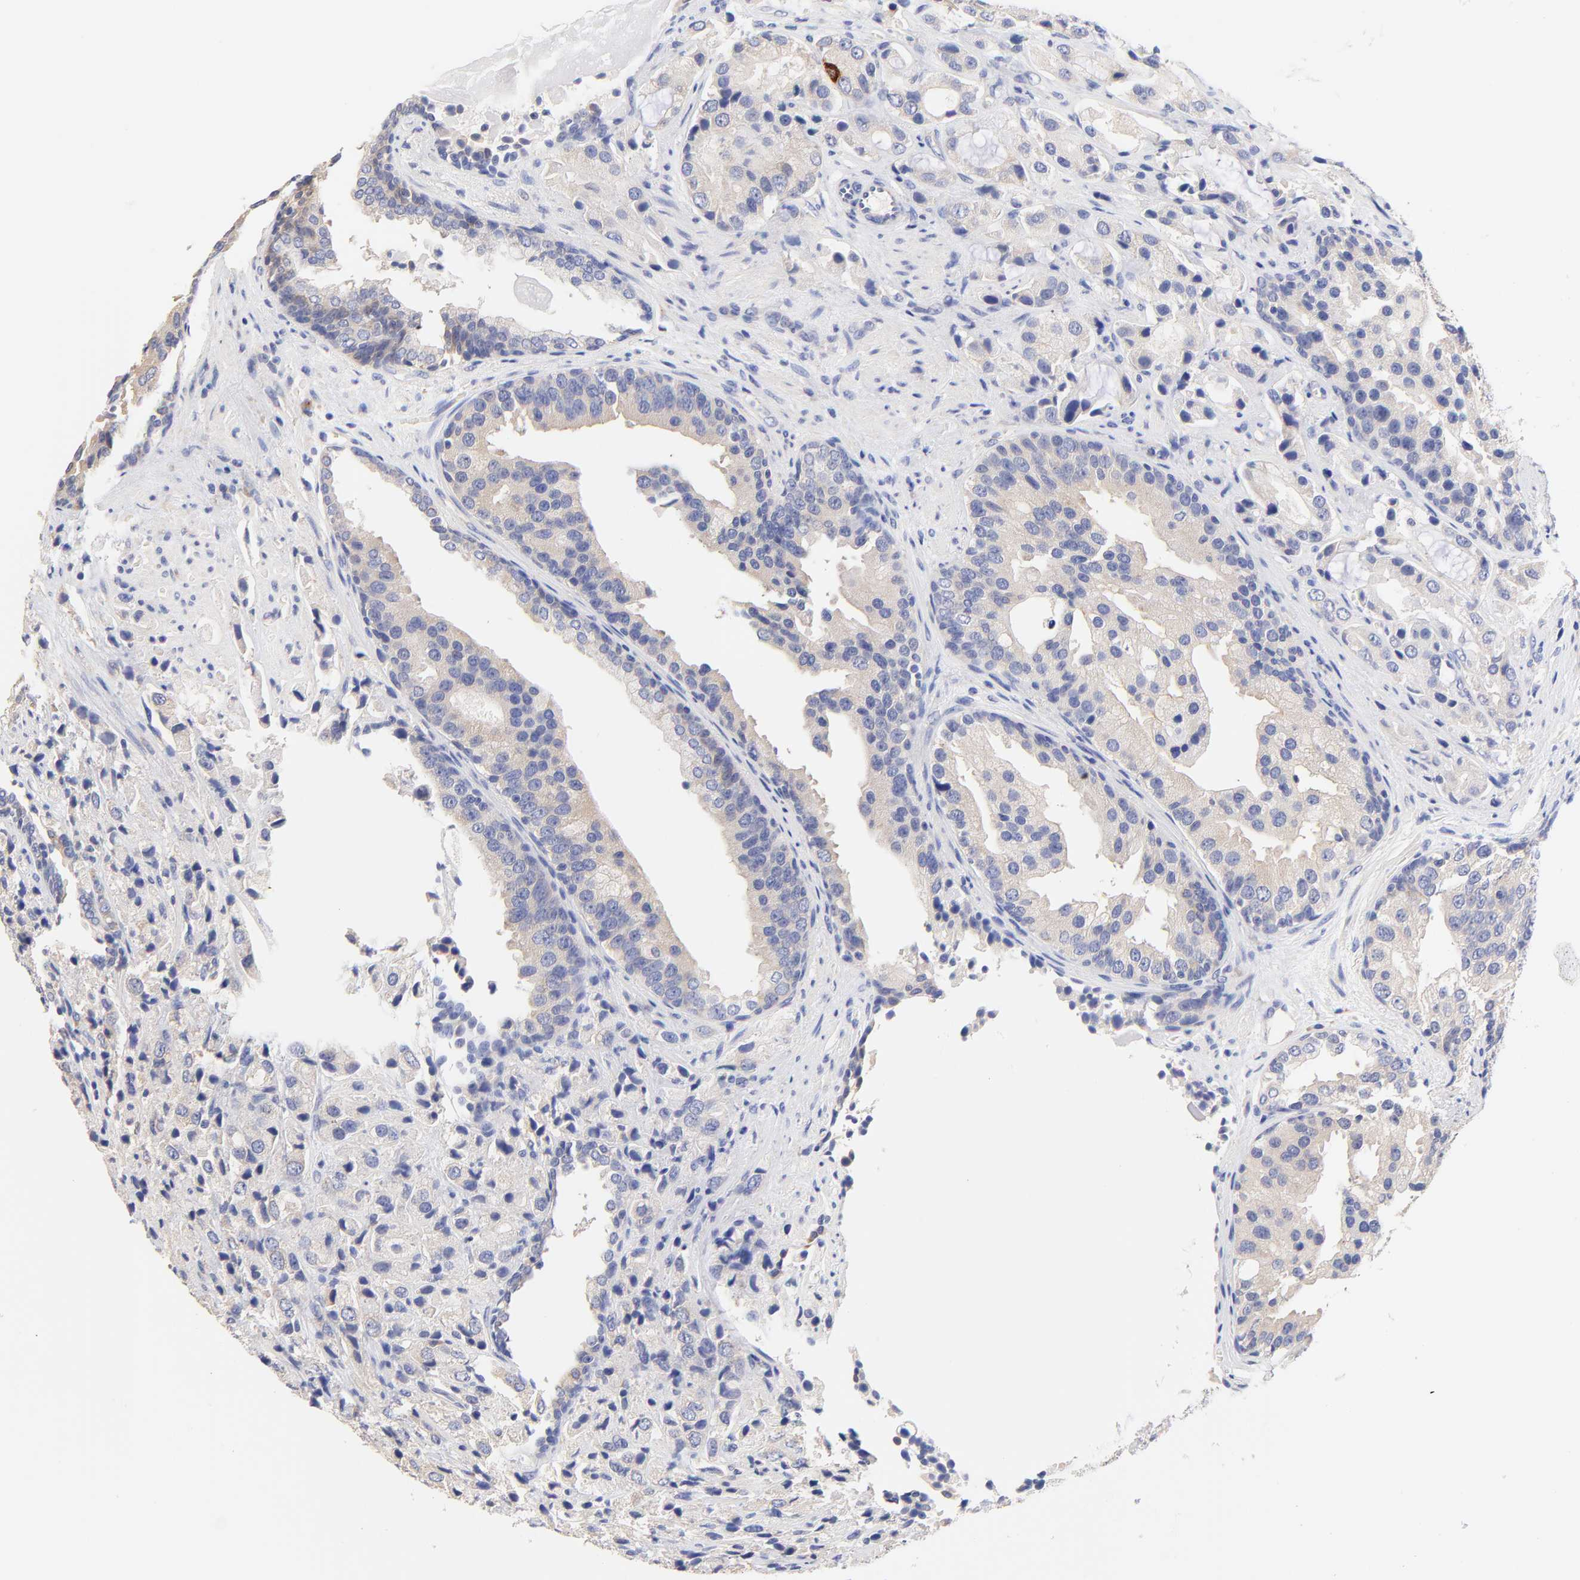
{"staining": {"intensity": "negative", "quantity": "none", "location": "none"}, "tissue": "prostate cancer", "cell_type": "Tumor cells", "image_type": "cancer", "snomed": [{"axis": "morphology", "description": "Adenocarcinoma, High grade"}, {"axis": "topography", "description": "Prostate"}], "caption": "Tumor cells are negative for brown protein staining in prostate cancer (adenocarcinoma (high-grade)). (Stains: DAB (3,3'-diaminobenzidine) IHC with hematoxylin counter stain, Microscopy: brightfield microscopy at high magnification).", "gene": "TNFRSF13C", "patient": {"sex": "male", "age": 70}}